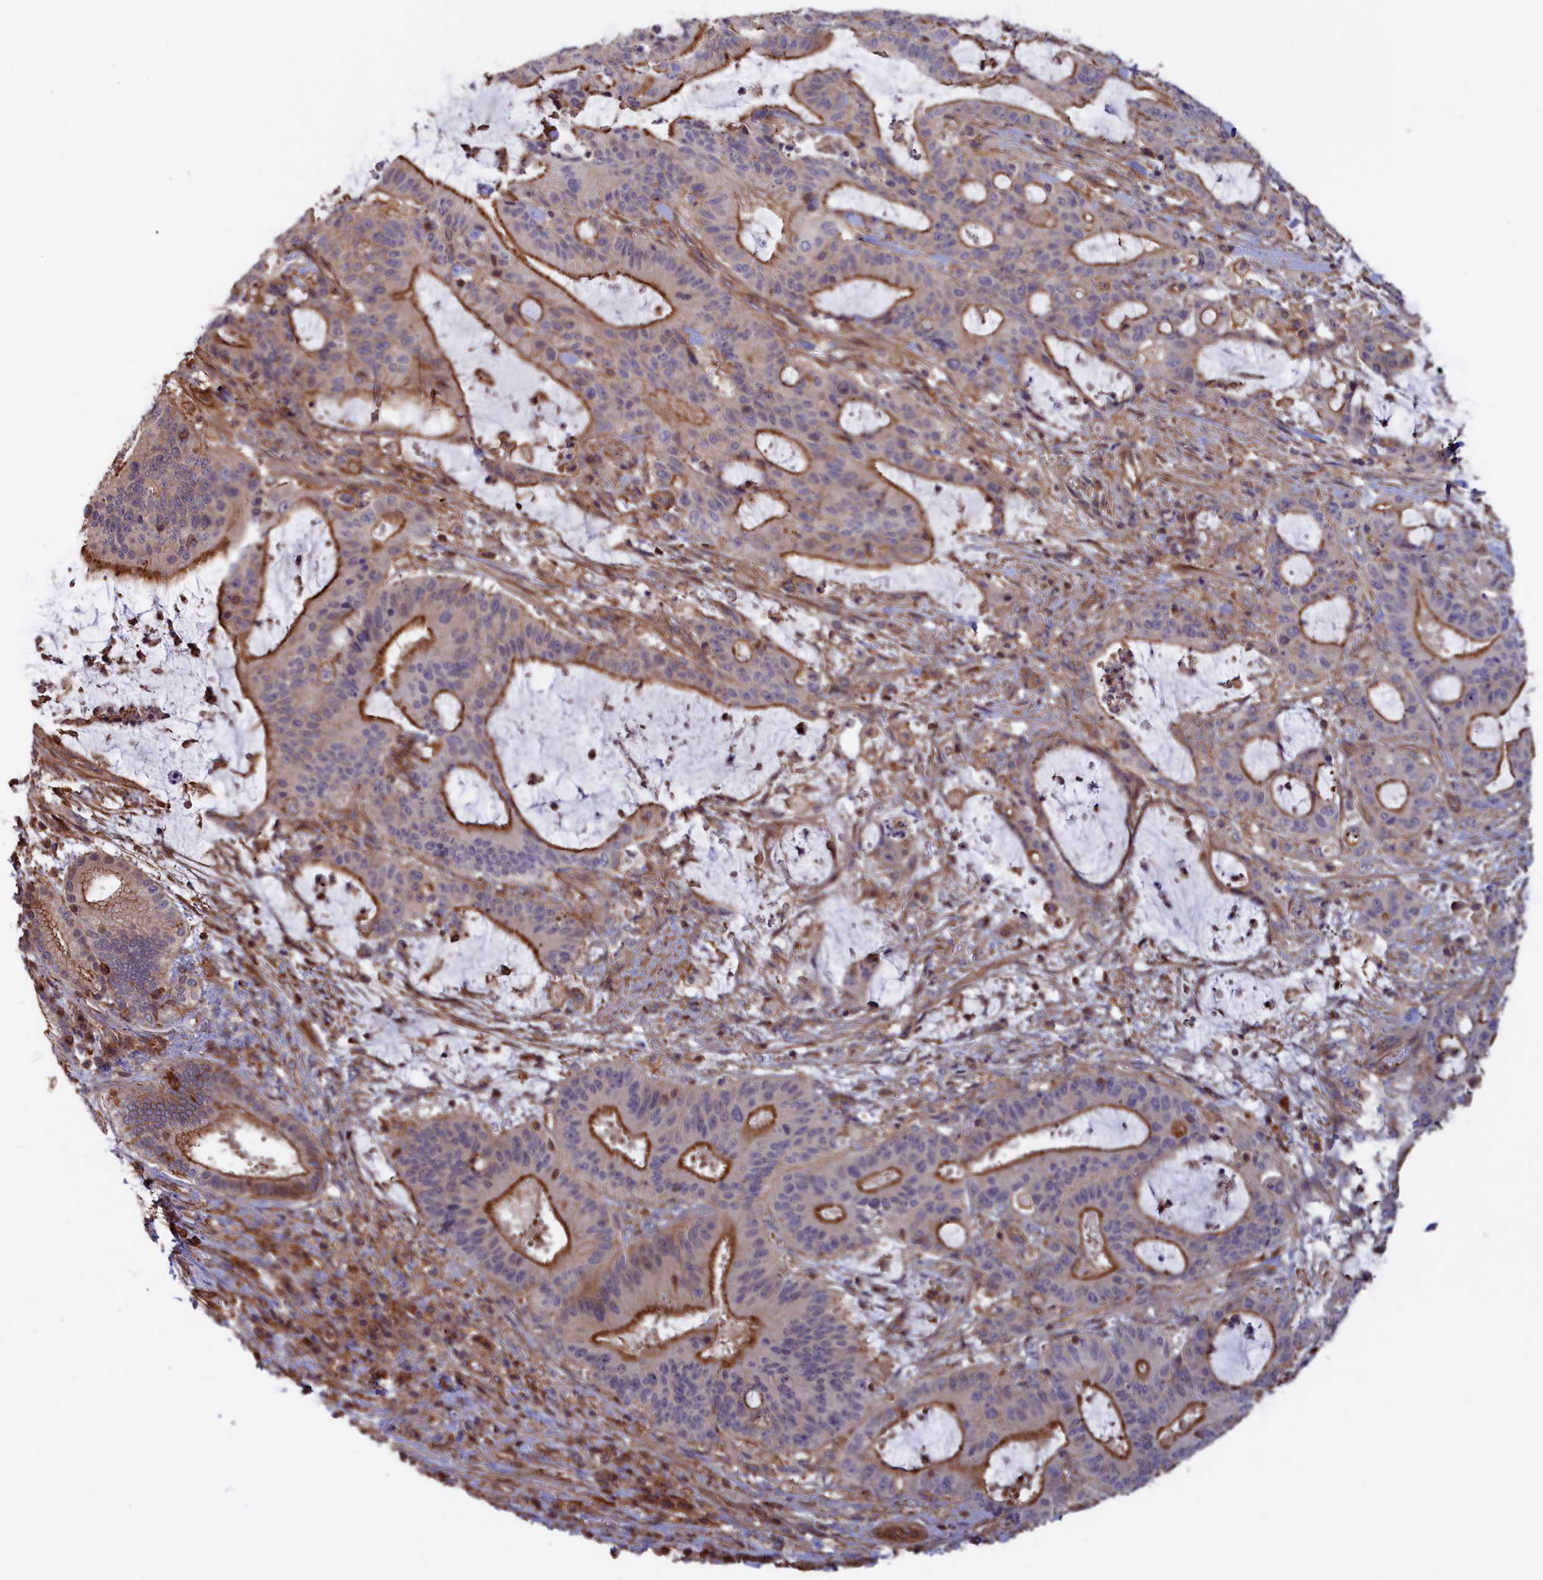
{"staining": {"intensity": "strong", "quantity": "25%-75%", "location": "cytoplasmic/membranous"}, "tissue": "liver cancer", "cell_type": "Tumor cells", "image_type": "cancer", "snomed": [{"axis": "morphology", "description": "Normal tissue, NOS"}, {"axis": "morphology", "description": "Cholangiocarcinoma"}, {"axis": "topography", "description": "Liver"}, {"axis": "topography", "description": "Peripheral nerve tissue"}], "caption": "Strong cytoplasmic/membranous staining is present in about 25%-75% of tumor cells in cholangiocarcinoma (liver). The protein of interest is shown in brown color, while the nuclei are stained blue.", "gene": "ANKRD27", "patient": {"sex": "female", "age": 73}}